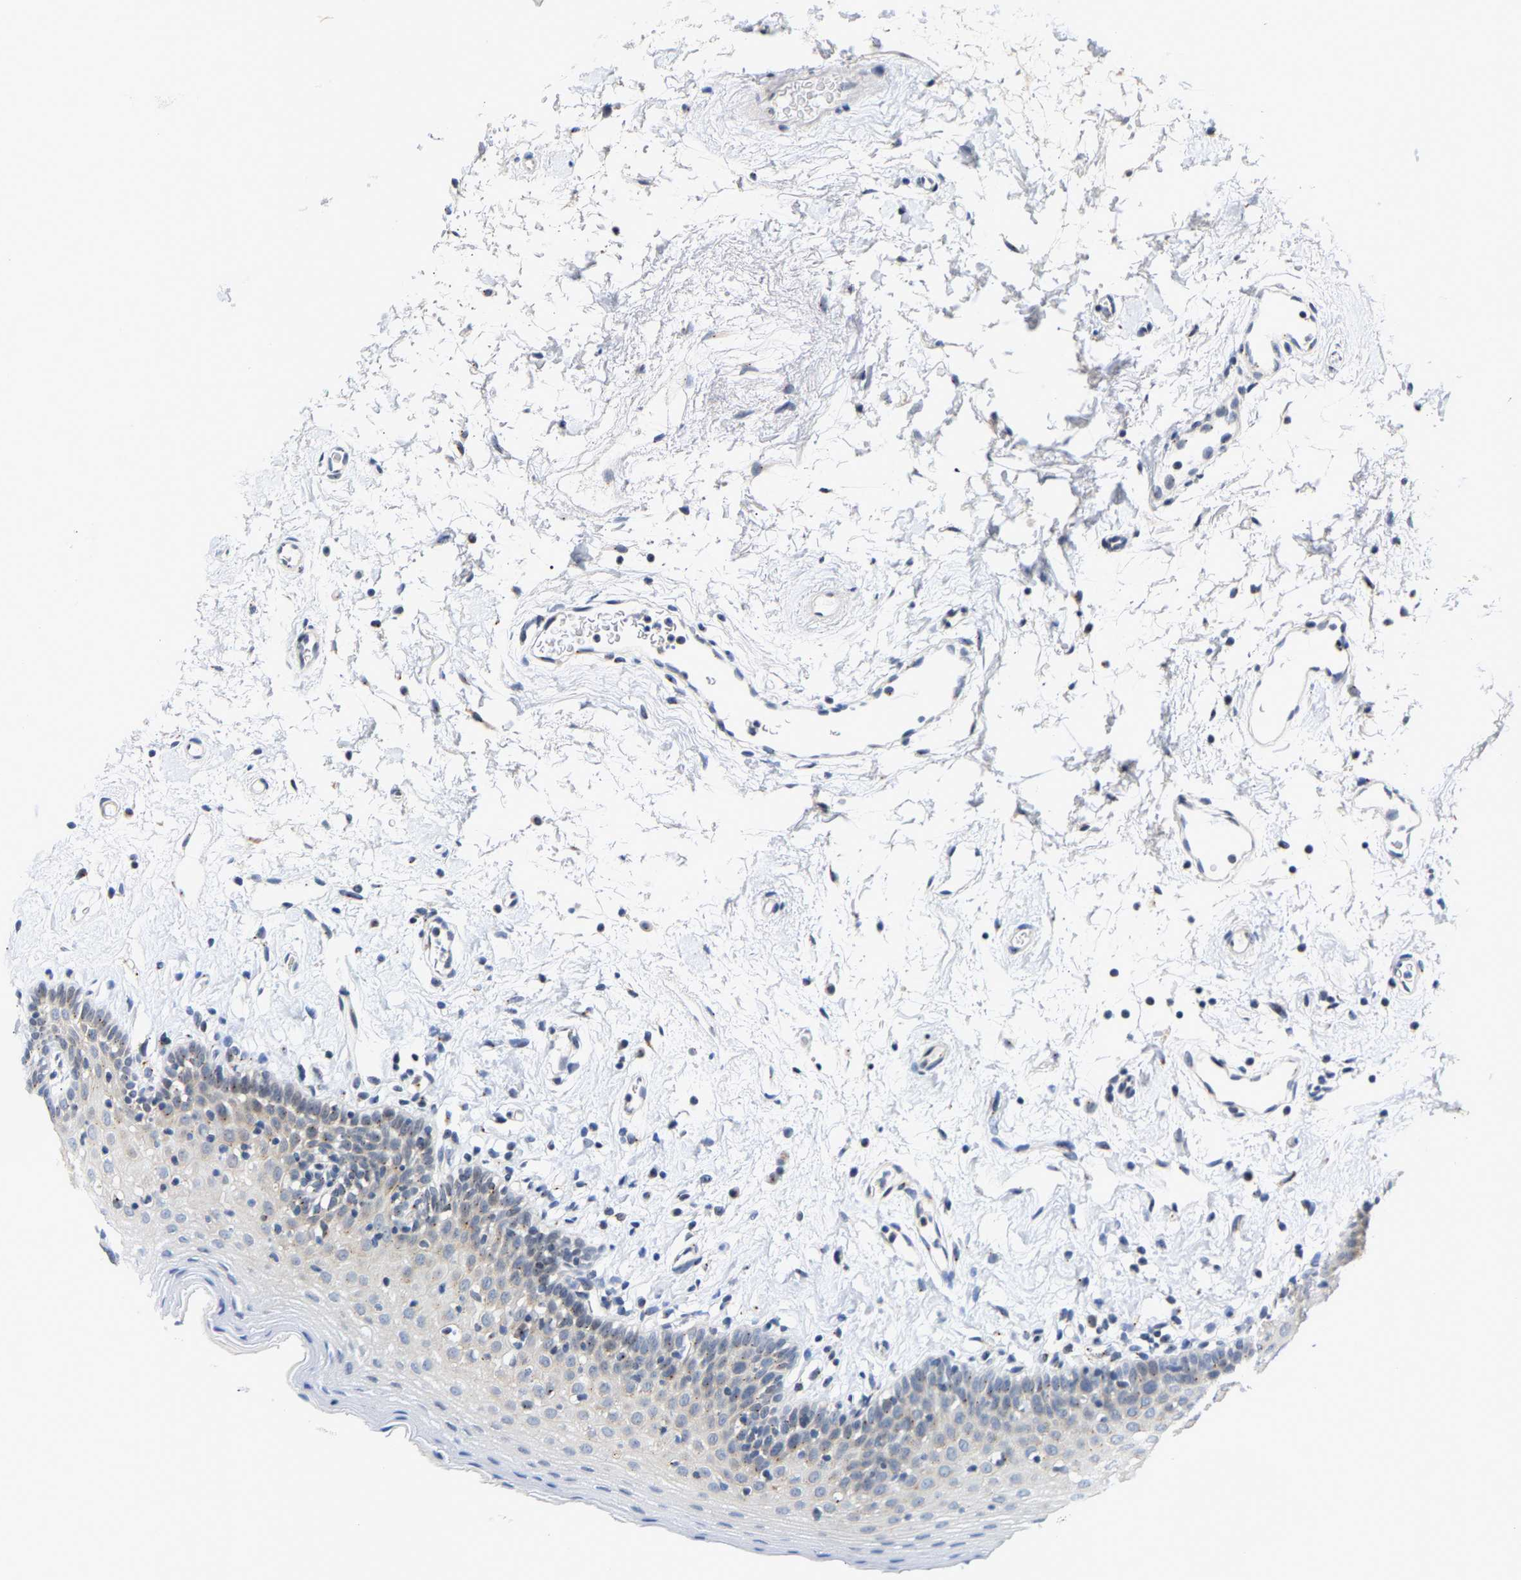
{"staining": {"intensity": "moderate", "quantity": "25%-75%", "location": "cytoplasmic/membranous"}, "tissue": "oral mucosa", "cell_type": "Squamous epithelial cells", "image_type": "normal", "snomed": [{"axis": "morphology", "description": "Normal tissue, NOS"}, {"axis": "topography", "description": "Oral tissue"}], "caption": "Immunohistochemistry (IHC) (DAB (3,3'-diaminobenzidine)) staining of normal oral mucosa displays moderate cytoplasmic/membranous protein expression in approximately 25%-75% of squamous epithelial cells.", "gene": "PCNT", "patient": {"sex": "male", "age": 66}}